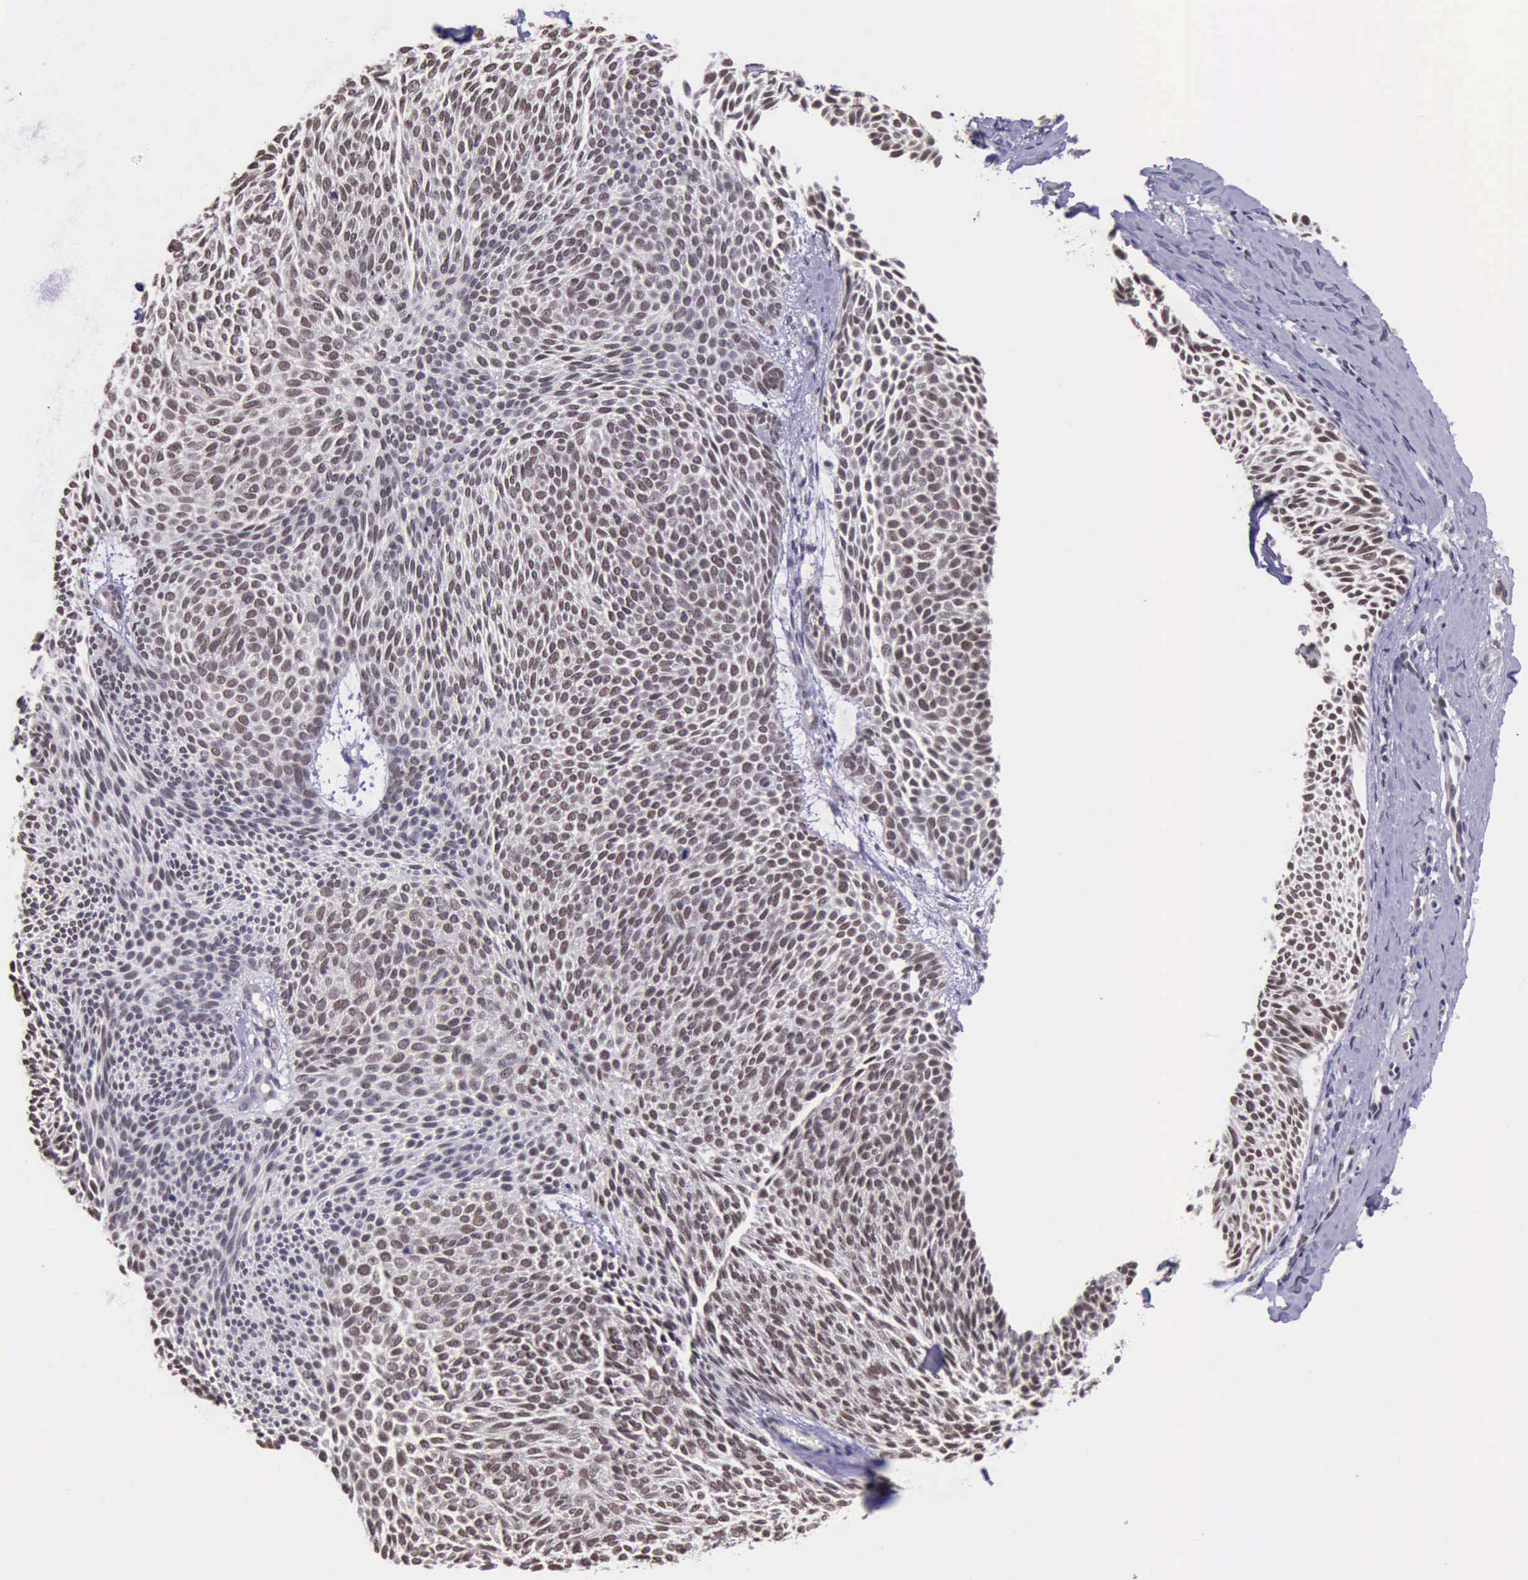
{"staining": {"intensity": "moderate", "quantity": ">75%", "location": "nuclear"}, "tissue": "skin cancer", "cell_type": "Tumor cells", "image_type": "cancer", "snomed": [{"axis": "morphology", "description": "Basal cell carcinoma"}, {"axis": "topography", "description": "Skin"}], "caption": "A brown stain shows moderate nuclear positivity of a protein in skin cancer (basal cell carcinoma) tumor cells.", "gene": "PRPF39", "patient": {"sex": "male", "age": 84}}